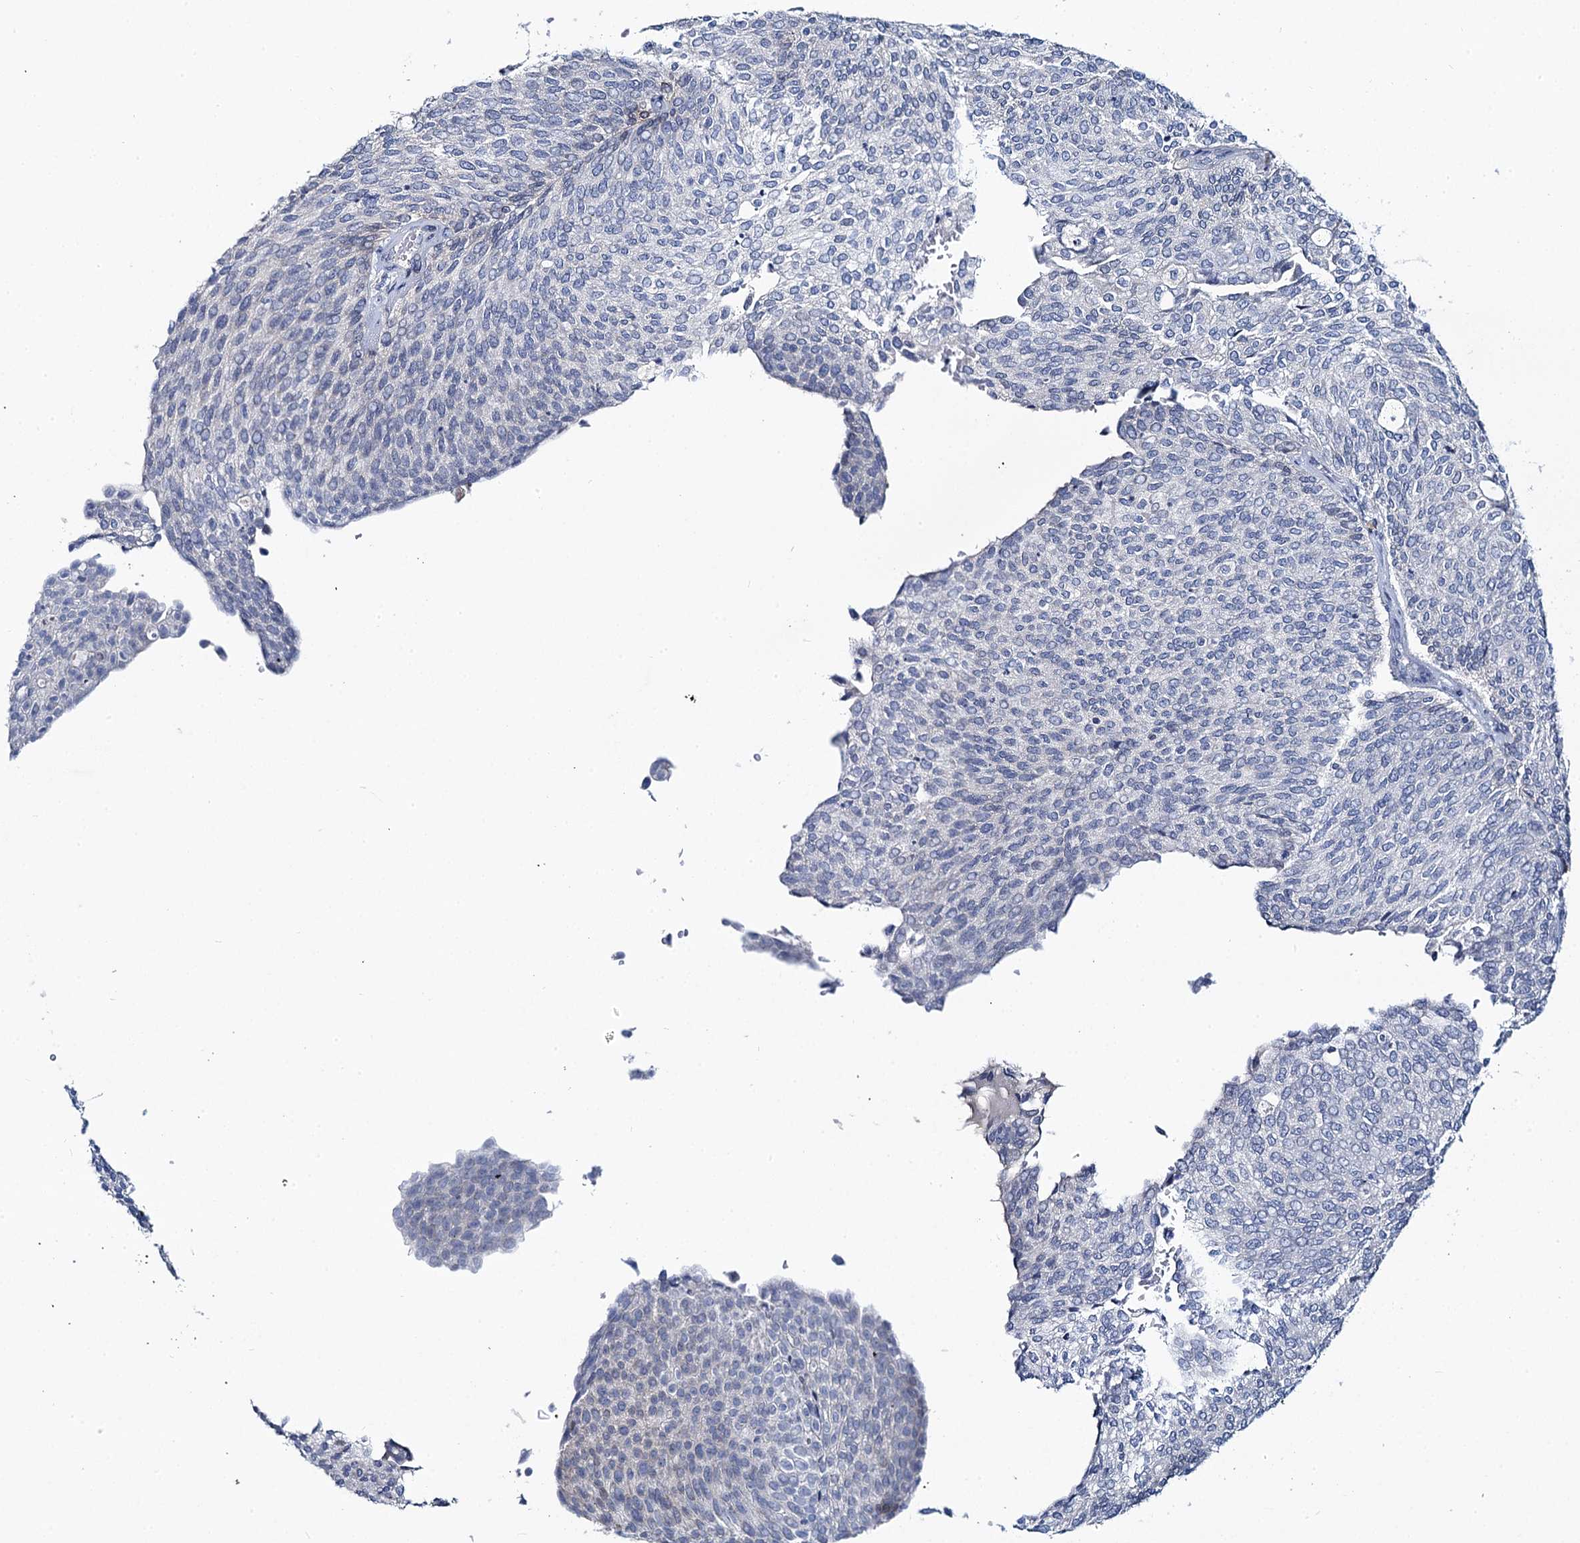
{"staining": {"intensity": "negative", "quantity": "none", "location": "none"}, "tissue": "urothelial cancer", "cell_type": "Tumor cells", "image_type": "cancer", "snomed": [{"axis": "morphology", "description": "Urothelial carcinoma, Low grade"}, {"axis": "topography", "description": "Urinary bladder"}], "caption": "IHC photomicrograph of human low-grade urothelial carcinoma stained for a protein (brown), which reveals no positivity in tumor cells.", "gene": "TOX3", "patient": {"sex": "female", "age": 79}}